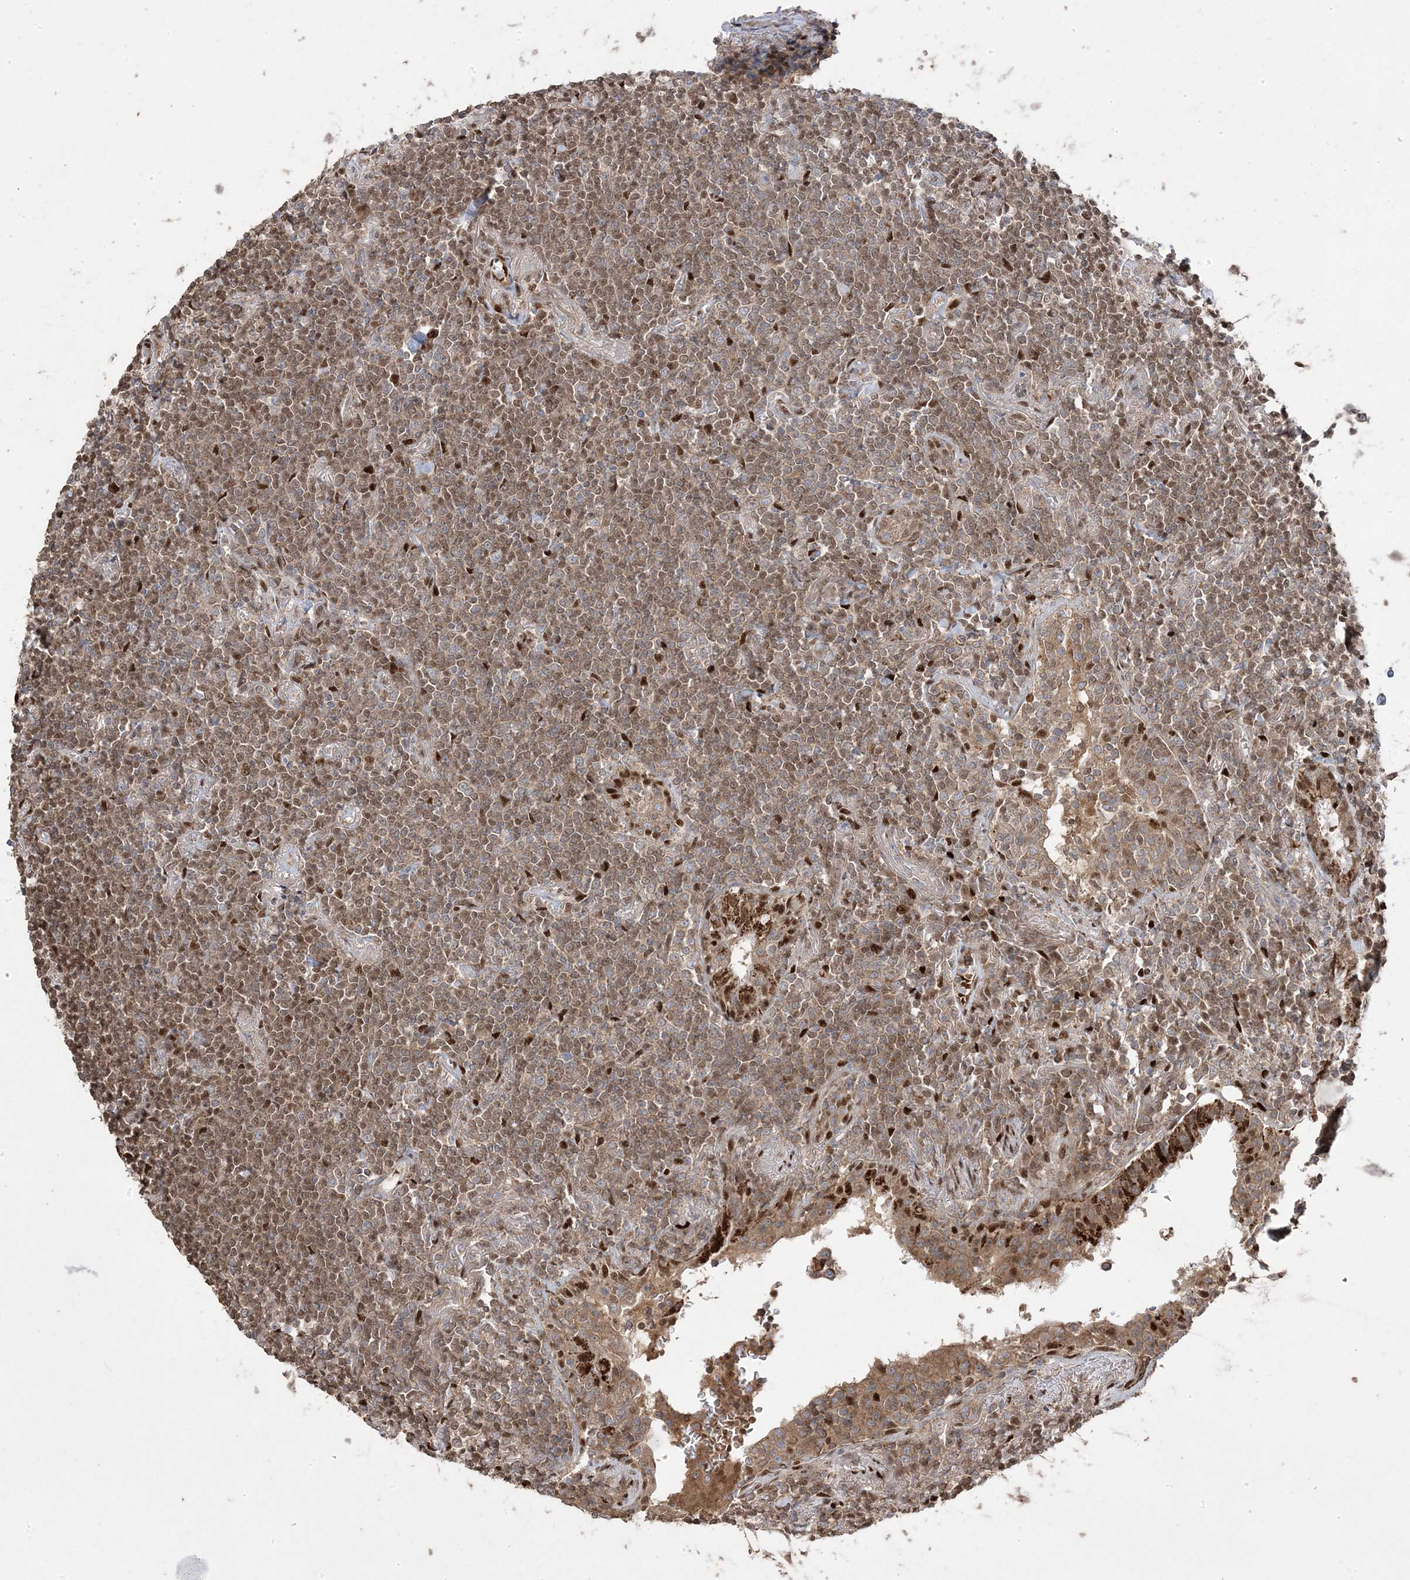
{"staining": {"intensity": "moderate", "quantity": ">75%", "location": "cytoplasmic/membranous,nuclear"}, "tissue": "lymphoma", "cell_type": "Tumor cells", "image_type": "cancer", "snomed": [{"axis": "morphology", "description": "Malignant lymphoma, non-Hodgkin's type, Low grade"}, {"axis": "topography", "description": "Lung"}], "caption": "IHC of lymphoma displays medium levels of moderate cytoplasmic/membranous and nuclear expression in about >75% of tumor cells.", "gene": "PPOX", "patient": {"sex": "female", "age": 71}}